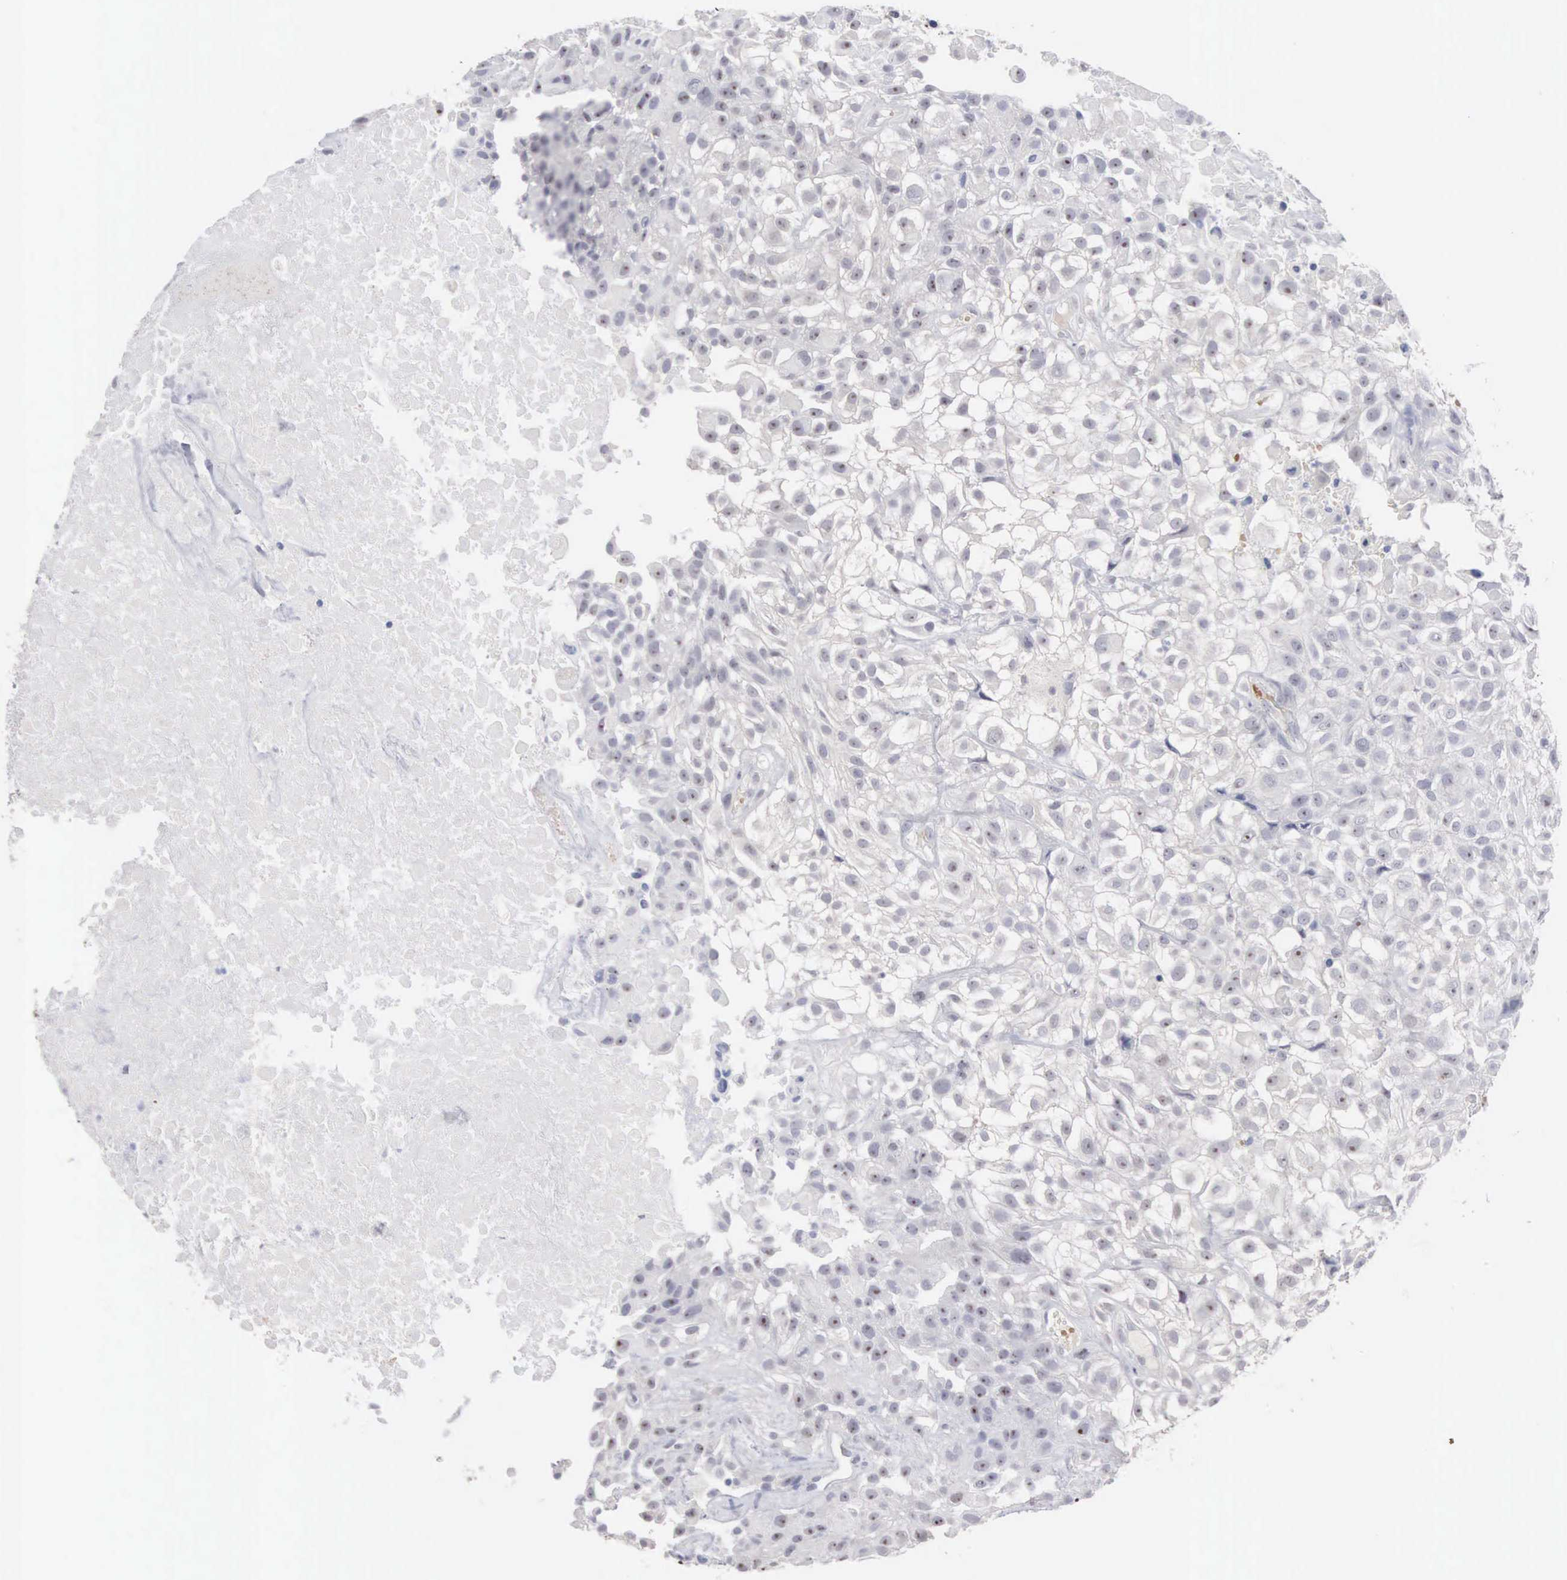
{"staining": {"intensity": "negative", "quantity": "none", "location": "none"}, "tissue": "urothelial cancer", "cell_type": "Tumor cells", "image_type": "cancer", "snomed": [{"axis": "morphology", "description": "Urothelial carcinoma, High grade"}, {"axis": "topography", "description": "Urinary bladder"}], "caption": "A histopathology image of urothelial cancer stained for a protein reveals no brown staining in tumor cells. (DAB immunohistochemistry (IHC) visualized using brightfield microscopy, high magnification).", "gene": "ACOT4", "patient": {"sex": "male", "age": 56}}